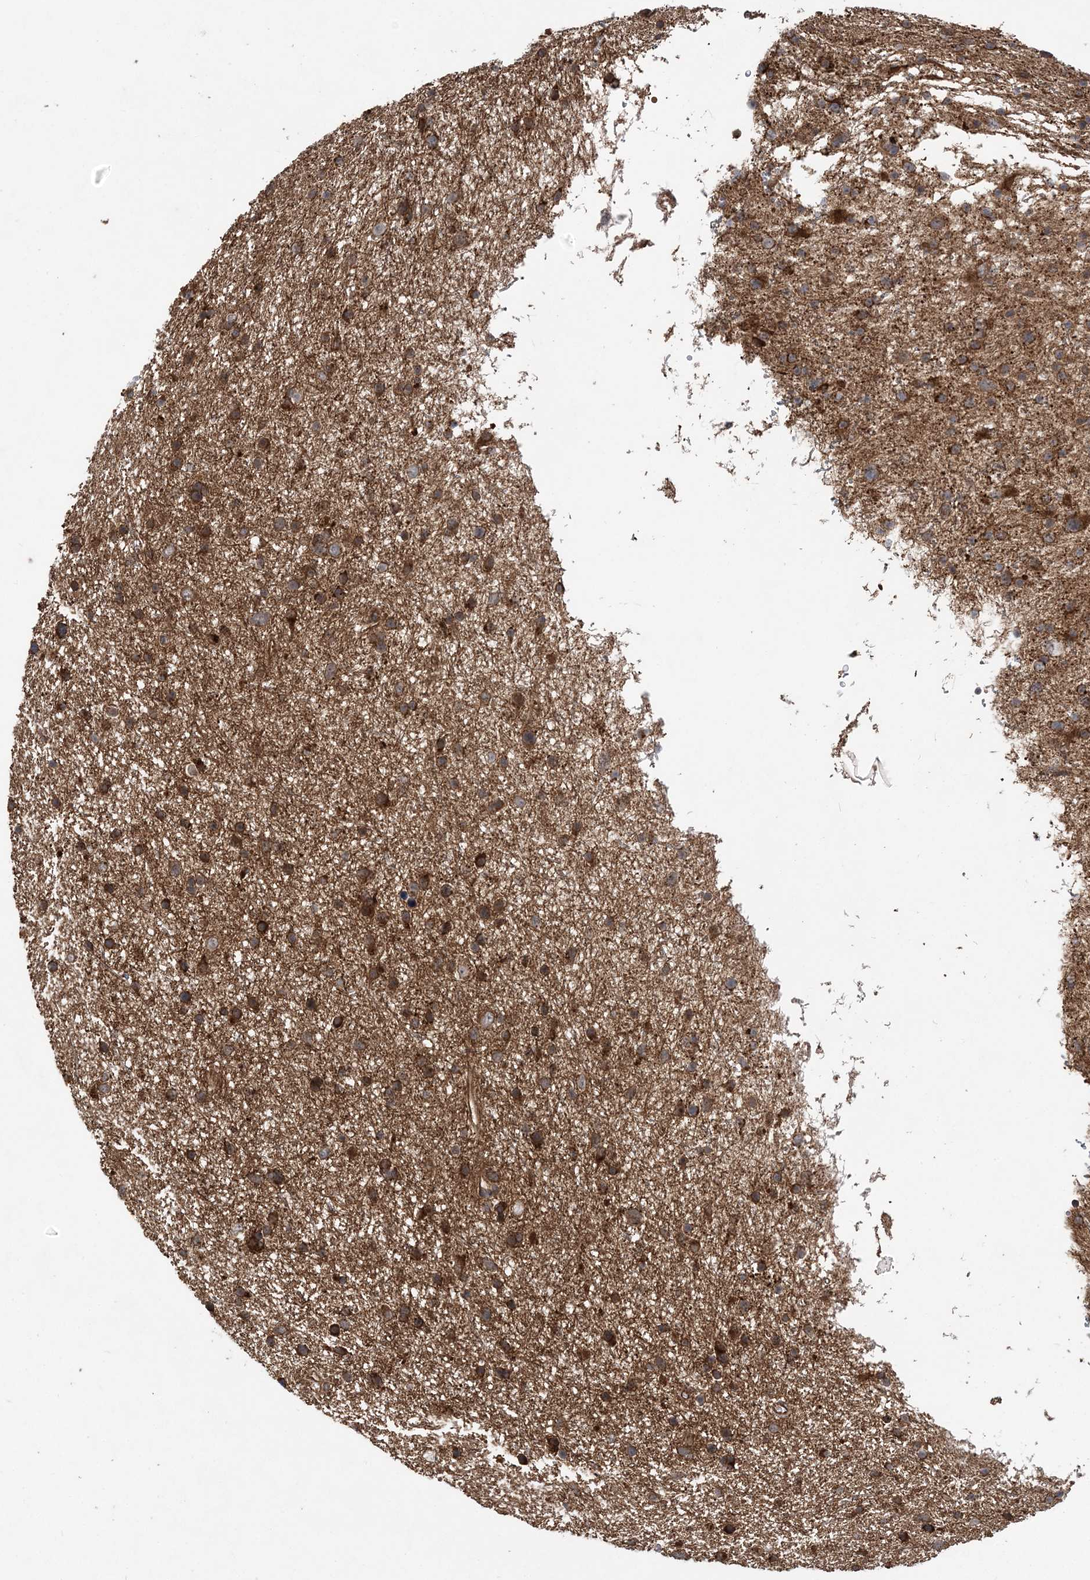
{"staining": {"intensity": "strong", "quantity": ">75%", "location": "cytoplasmic/membranous"}, "tissue": "glioma", "cell_type": "Tumor cells", "image_type": "cancer", "snomed": [{"axis": "morphology", "description": "Glioma, malignant, Low grade"}, {"axis": "topography", "description": "Cerebral cortex"}], "caption": "Malignant glioma (low-grade) tissue displays strong cytoplasmic/membranous positivity in about >75% of tumor cells, visualized by immunohistochemistry.", "gene": "ATG3", "patient": {"sex": "female", "age": 39}}